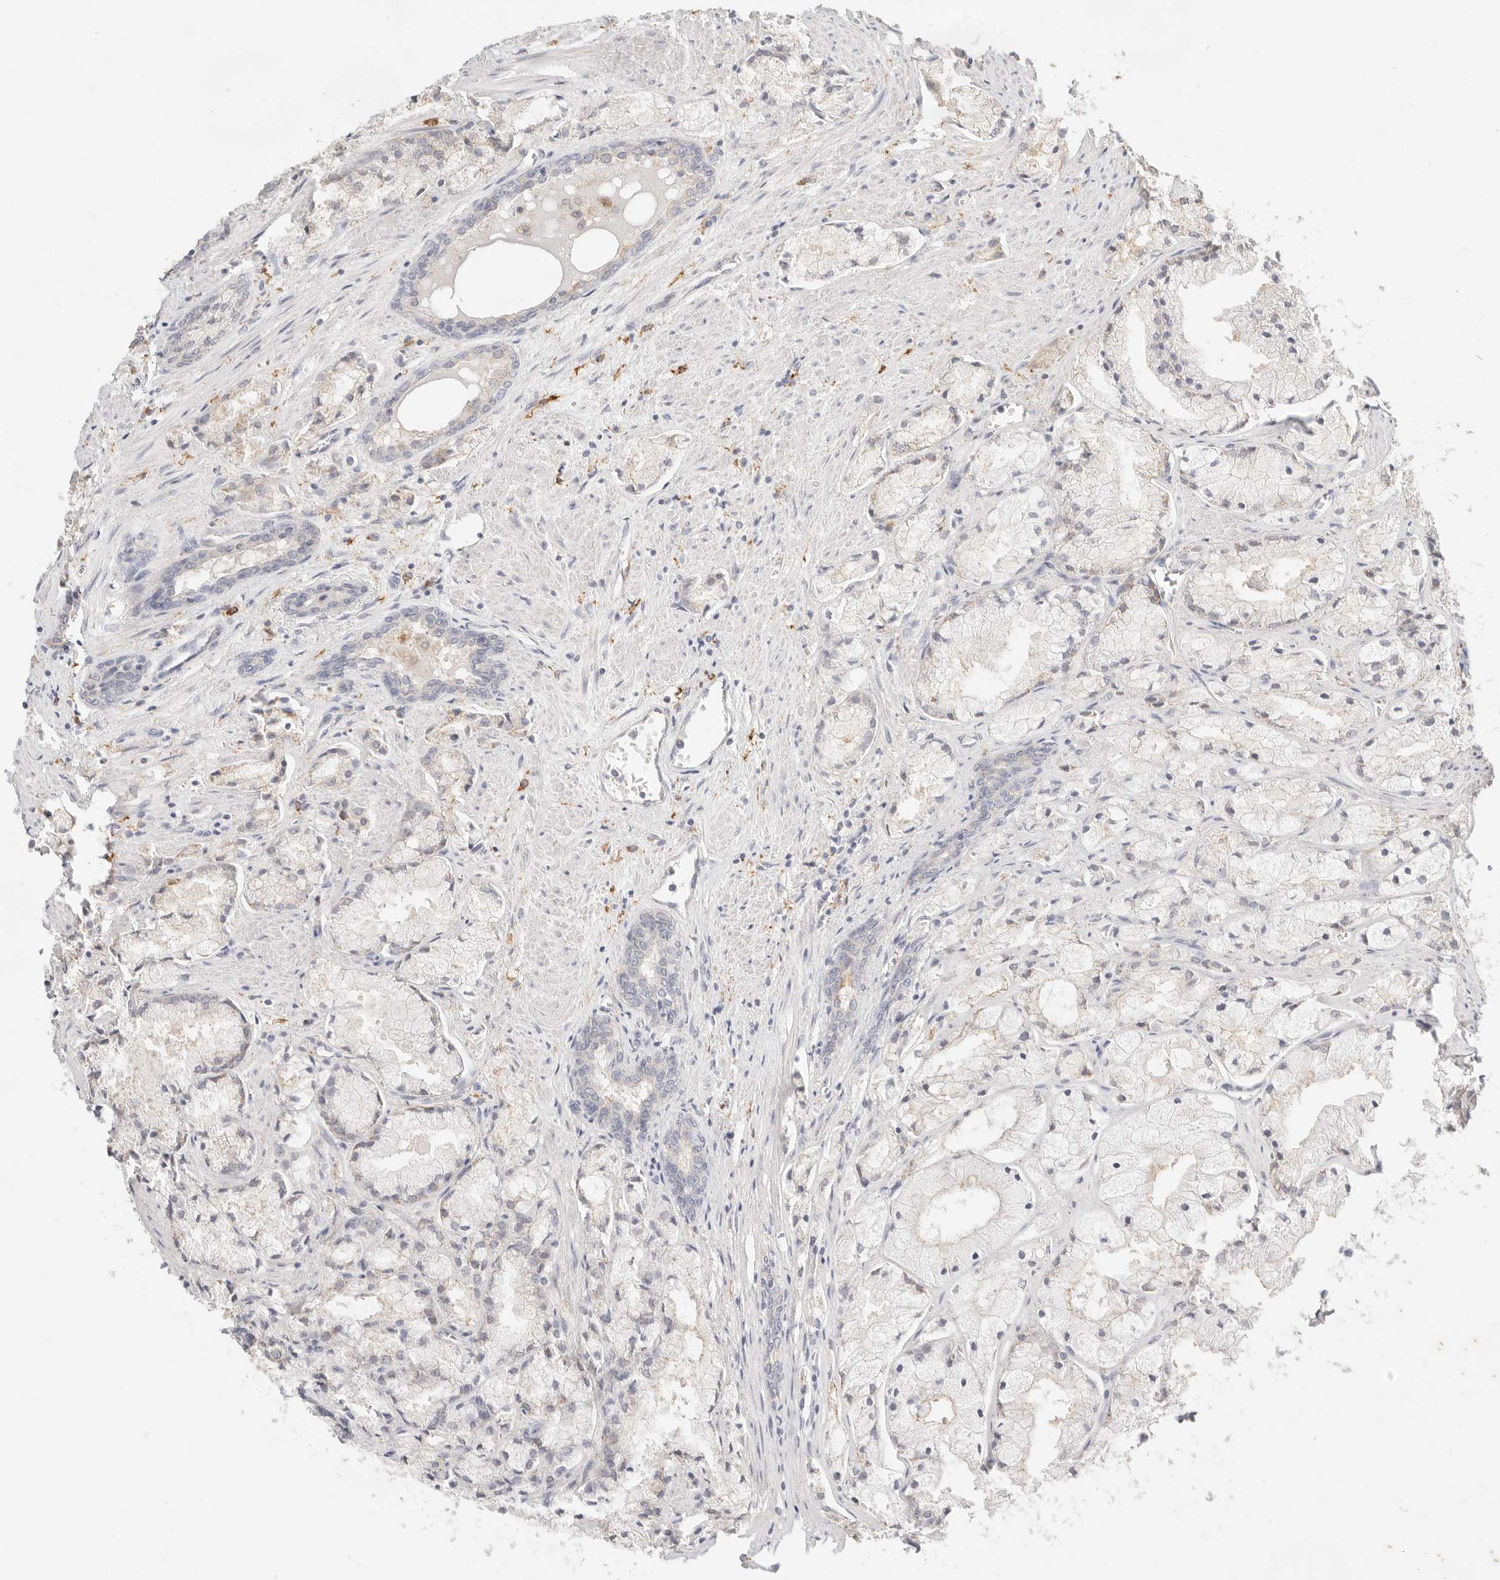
{"staining": {"intensity": "weak", "quantity": "<25%", "location": "cytoplasmic/membranous"}, "tissue": "prostate cancer", "cell_type": "Tumor cells", "image_type": "cancer", "snomed": [{"axis": "morphology", "description": "Adenocarcinoma, High grade"}, {"axis": "topography", "description": "Prostate"}], "caption": "High magnification brightfield microscopy of high-grade adenocarcinoma (prostate) stained with DAB (3,3'-diaminobenzidine) (brown) and counterstained with hematoxylin (blue): tumor cells show no significant staining.", "gene": "HK2", "patient": {"sex": "male", "age": 50}}